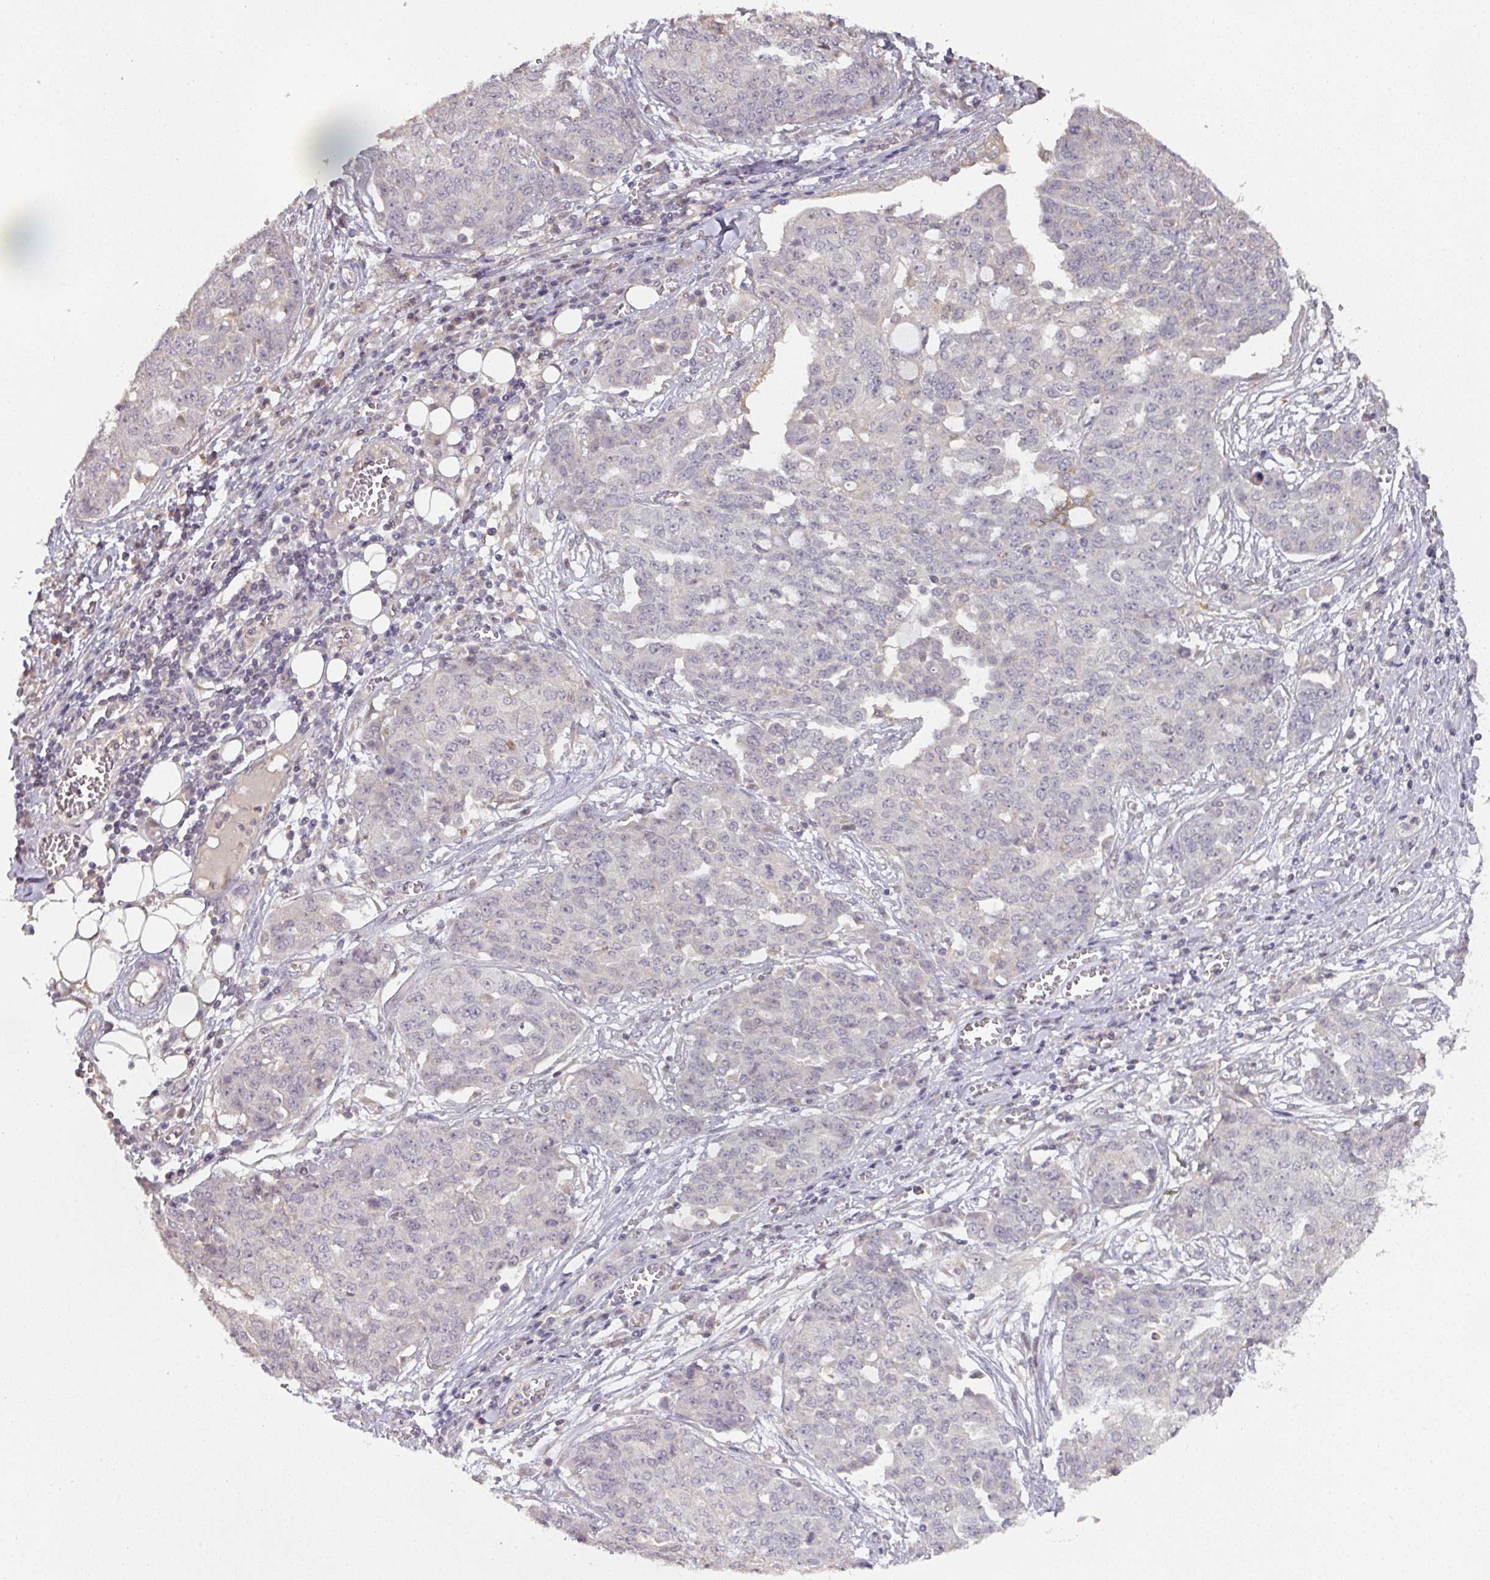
{"staining": {"intensity": "negative", "quantity": "none", "location": "none"}, "tissue": "ovarian cancer", "cell_type": "Tumor cells", "image_type": "cancer", "snomed": [{"axis": "morphology", "description": "Cystadenocarcinoma, serous, NOS"}, {"axis": "topography", "description": "Soft tissue"}, {"axis": "topography", "description": "Ovary"}], "caption": "DAB (3,3'-diaminobenzidine) immunohistochemical staining of human ovarian cancer reveals no significant positivity in tumor cells.", "gene": "FOXN4", "patient": {"sex": "female", "age": 57}}